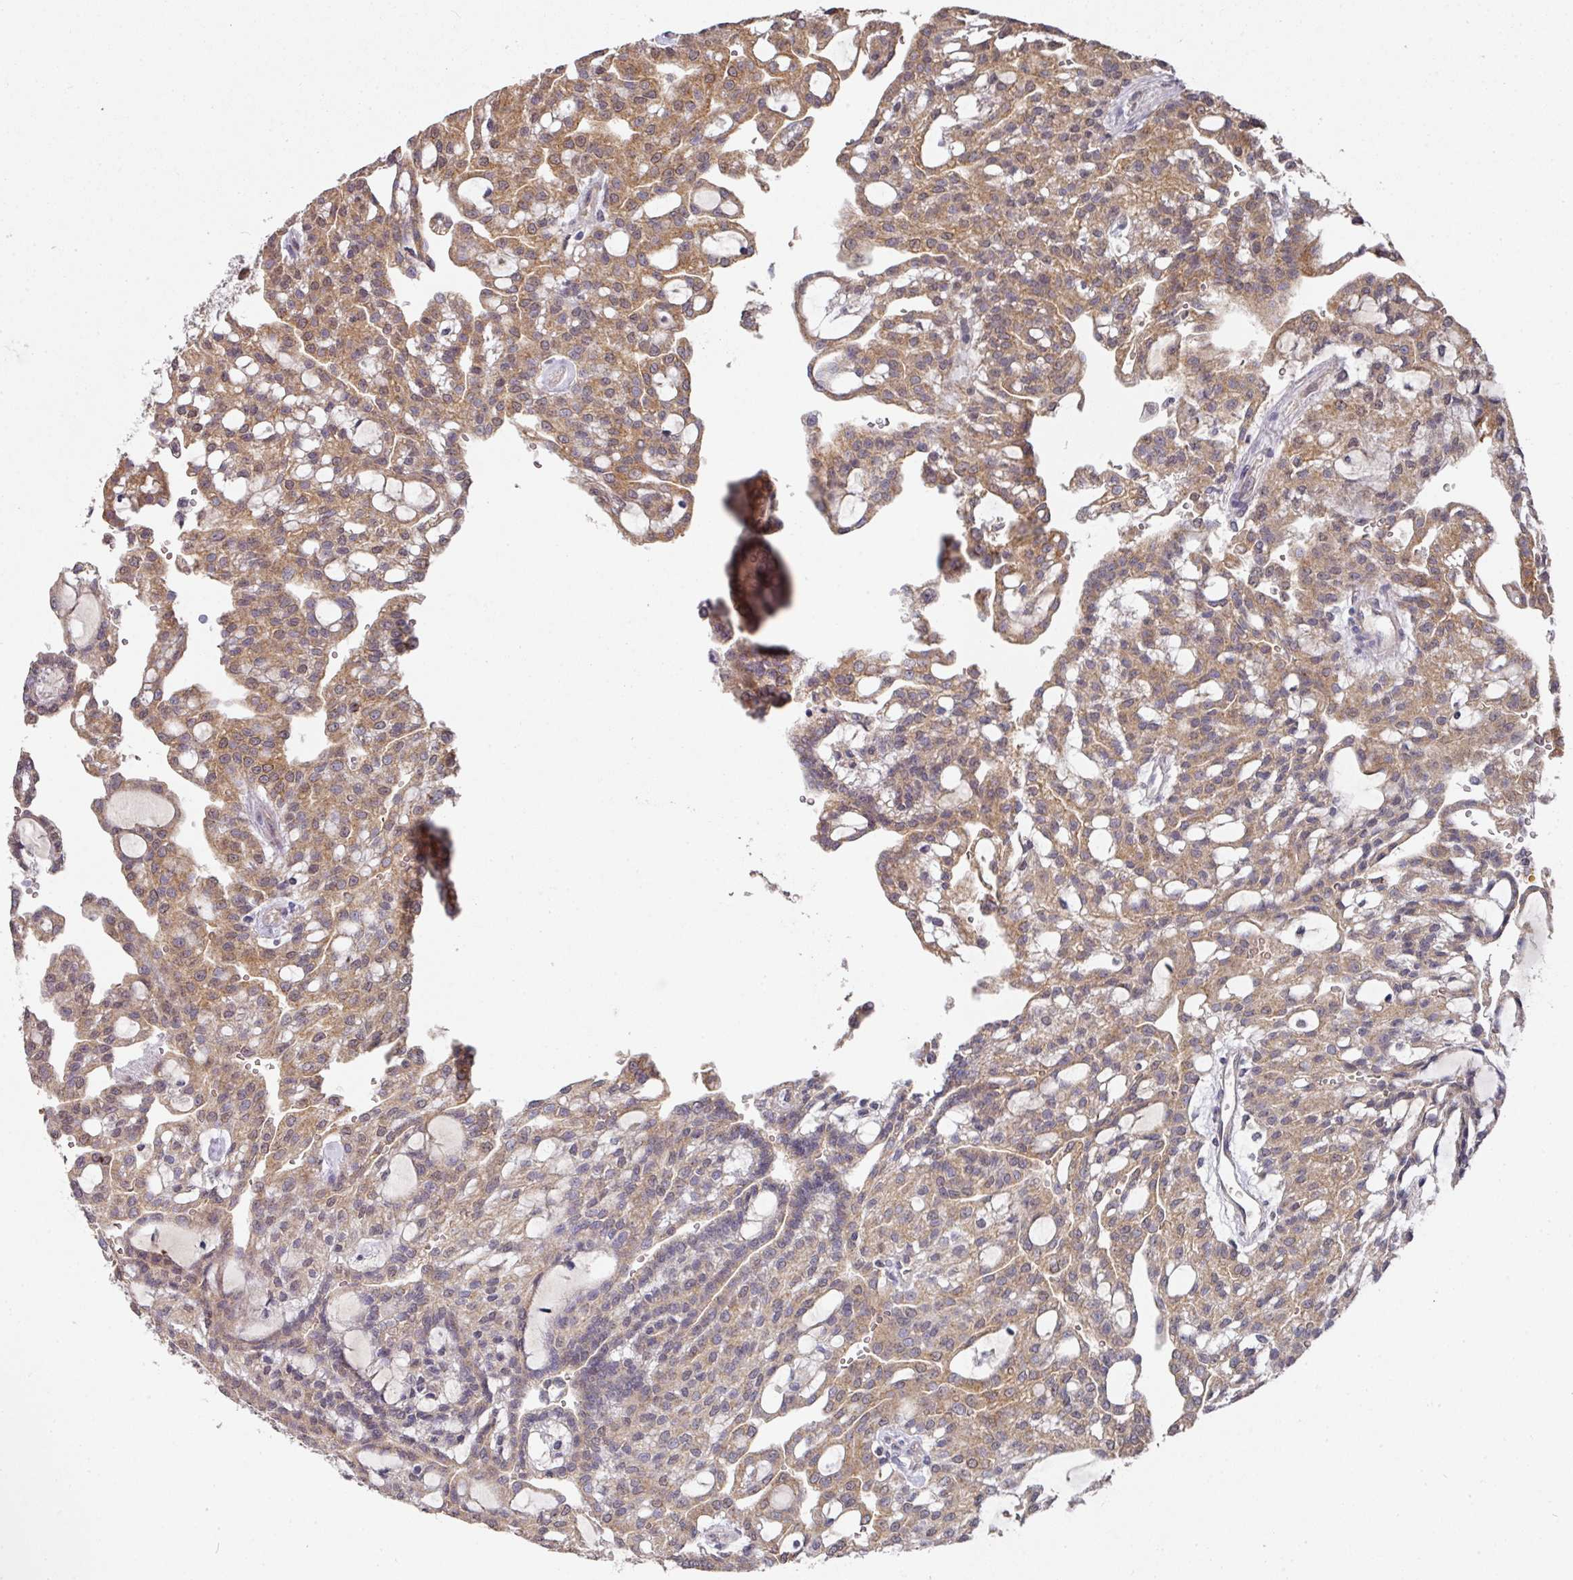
{"staining": {"intensity": "moderate", "quantity": ">75%", "location": "cytoplasmic/membranous"}, "tissue": "renal cancer", "cell_type": "Tumor cells", "image_type": "cancer", "snomed": [{"axis": "morphology", "description": "Adenocarcinoma, NOS"}, {"axis": "topography", "description": "Kidney"}], "caption": "High-magnification brightfield microscopy of renal adenocarcinoma stained with DAB (3,3'-diaminobenzidine) (brown) and counterstained with hematoxylin (blue). tumor cells exhibit moderate cytoplasmic/membranous expression is appreciated in about>75% of cells.", "gene": "EXTL3", "patient": {"sex": "male", "age": 63}}